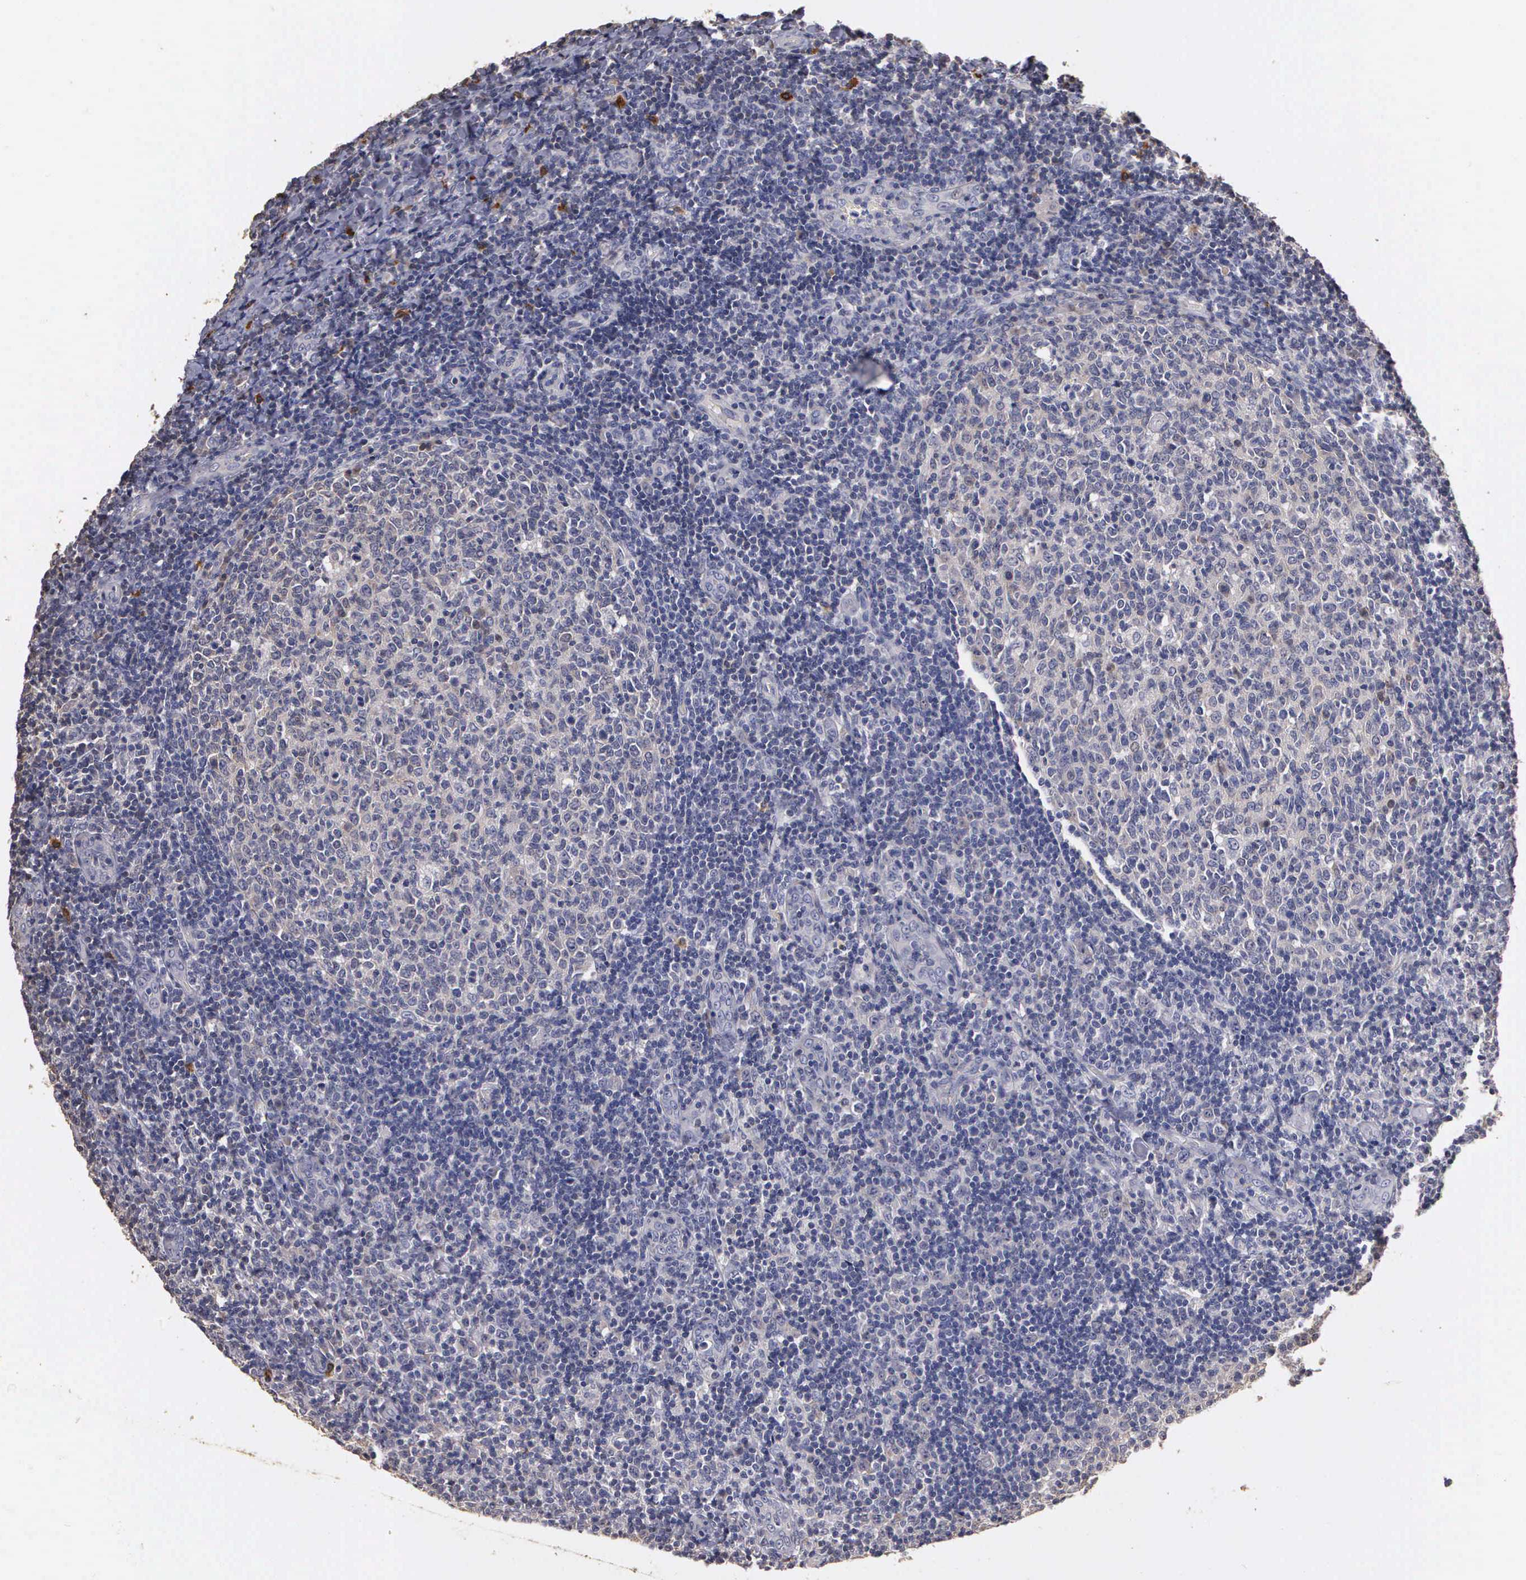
{"staining": {"intensity": "negative", "quantity": "none", "location": "none"}, "tissue": "tonsil", "cell_type": "Germinal center cells", "image_type": "normal", "snomed": [{"axis": "morphology", "description": "Normal tissue, NOS"}, {"axis": "topography", "description": "Tonsil"}], "caption": "Immunohistochemistry histopathology image of normal tonsil stained for a protein (brown), which demonstrates no expression in germinal center cells.", "gene": "ENO3", "patient": {"sex": "female", "age": 3}}